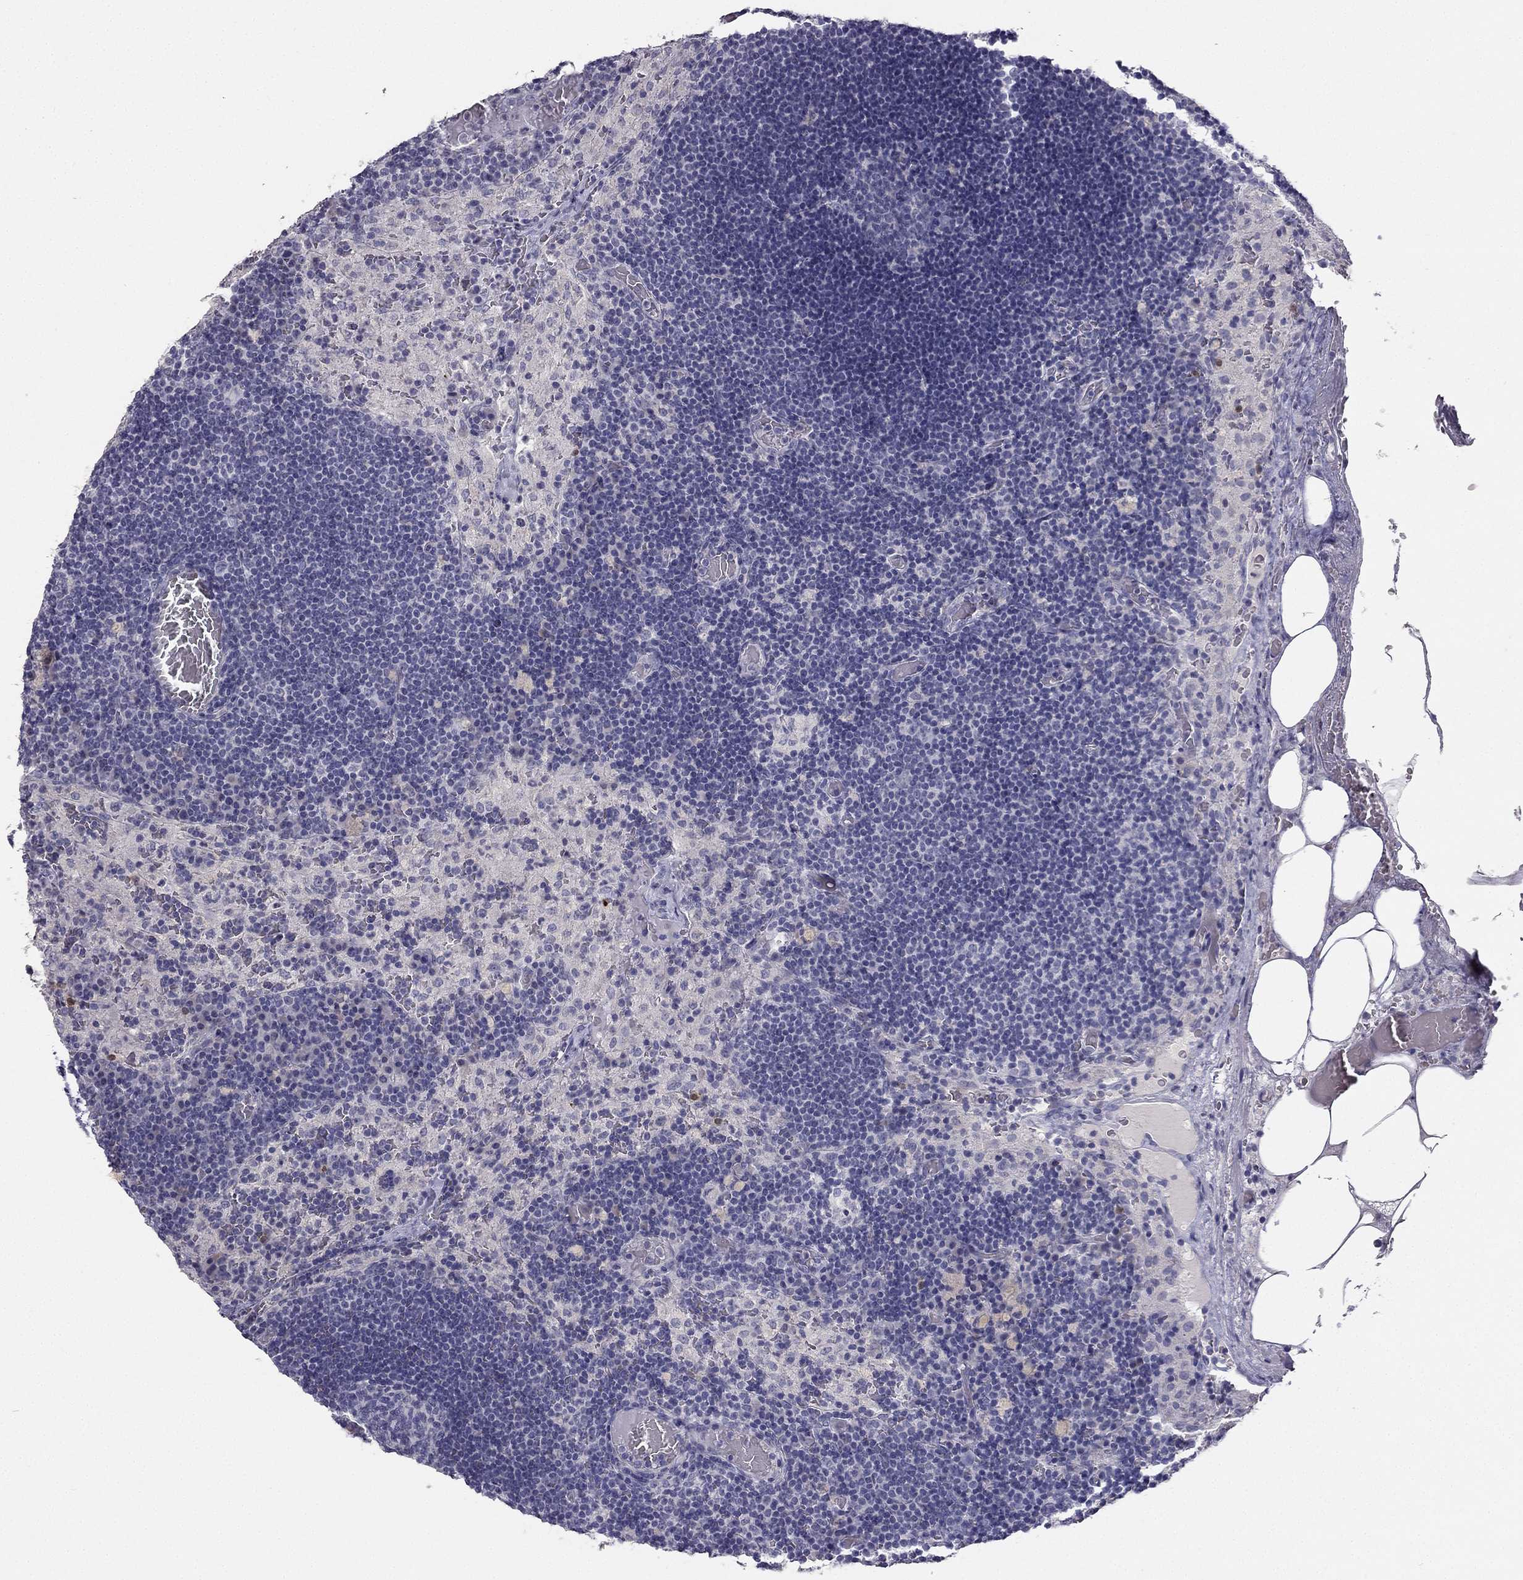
{"staining": {"intensity": "negative", "quantity": "none", "location": "none"}, "tissue": "lymph node", "cell_type": "Germinal center cells", "image_type": "normal", "snomed": [{"axis": "morphology", "description": "Normal tissue, NOS"}, {"axis": "topography", "description": "Lymph node"}], "caption": "DAB (3,3'-diaminobenzidine) immunohistochemical staining of benign human lymph node shows no significant staining in germinal center cells.", "gene": "CALB2", "patient": {"sex": "male", "age": 63}}